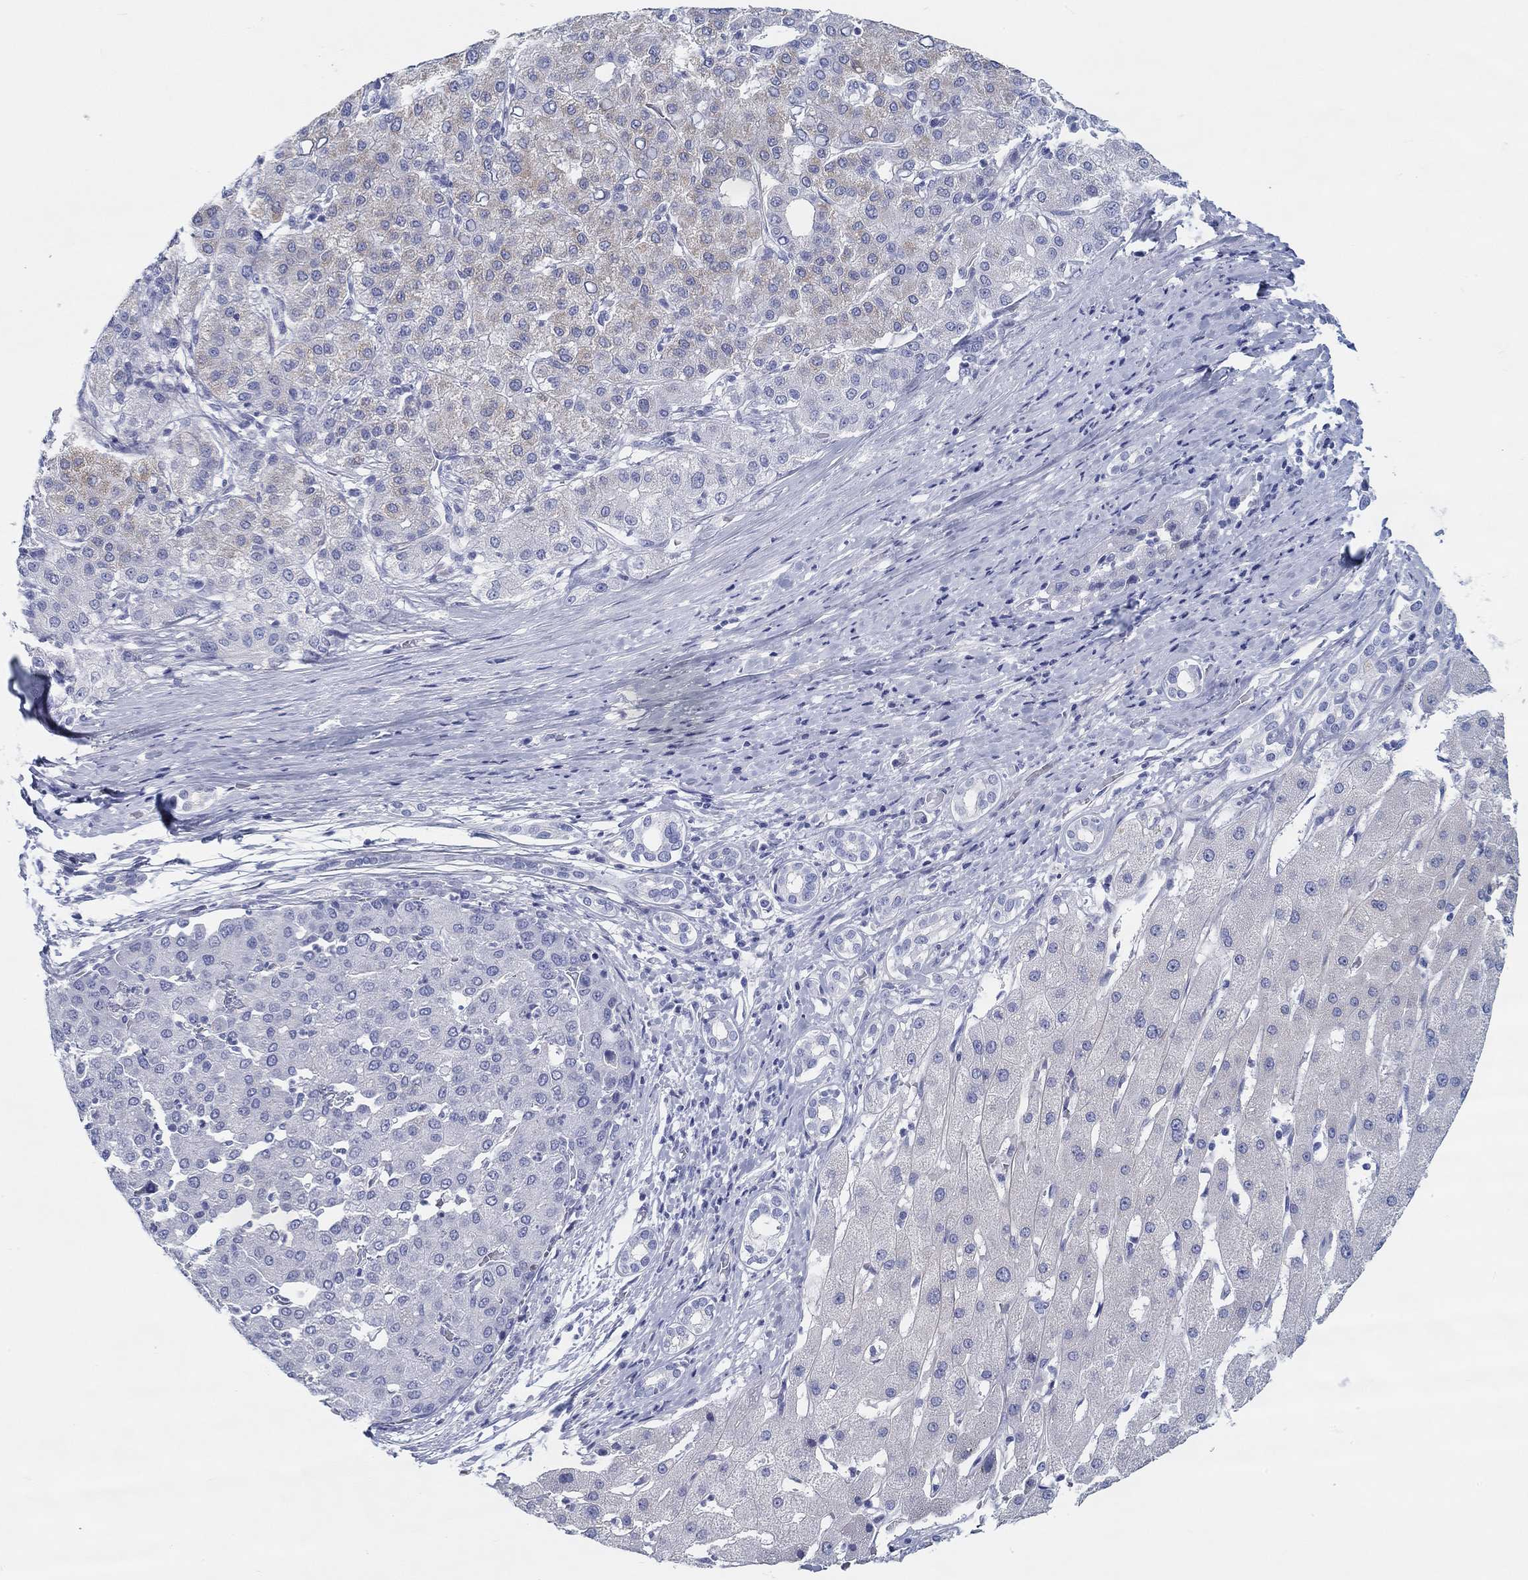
{"staining": {"intensity": "negative", "quantity": "none", "location": "none"}, "tissue": "liver cancer", "cell_type": "Tumor cells", "image_type": "cancer", "snomed": [{"axis": "morphology", "description": "Carcinoma, Hepatocellular, NOS"}, {"axis": "topography", "description": "Liver"}], "caption": "This is an immunohistochemistry image of liver cancer. There is no expression in tumor cells.", "gene": "HAPLN4", "patient": {"sex": "male", "age": 65}}